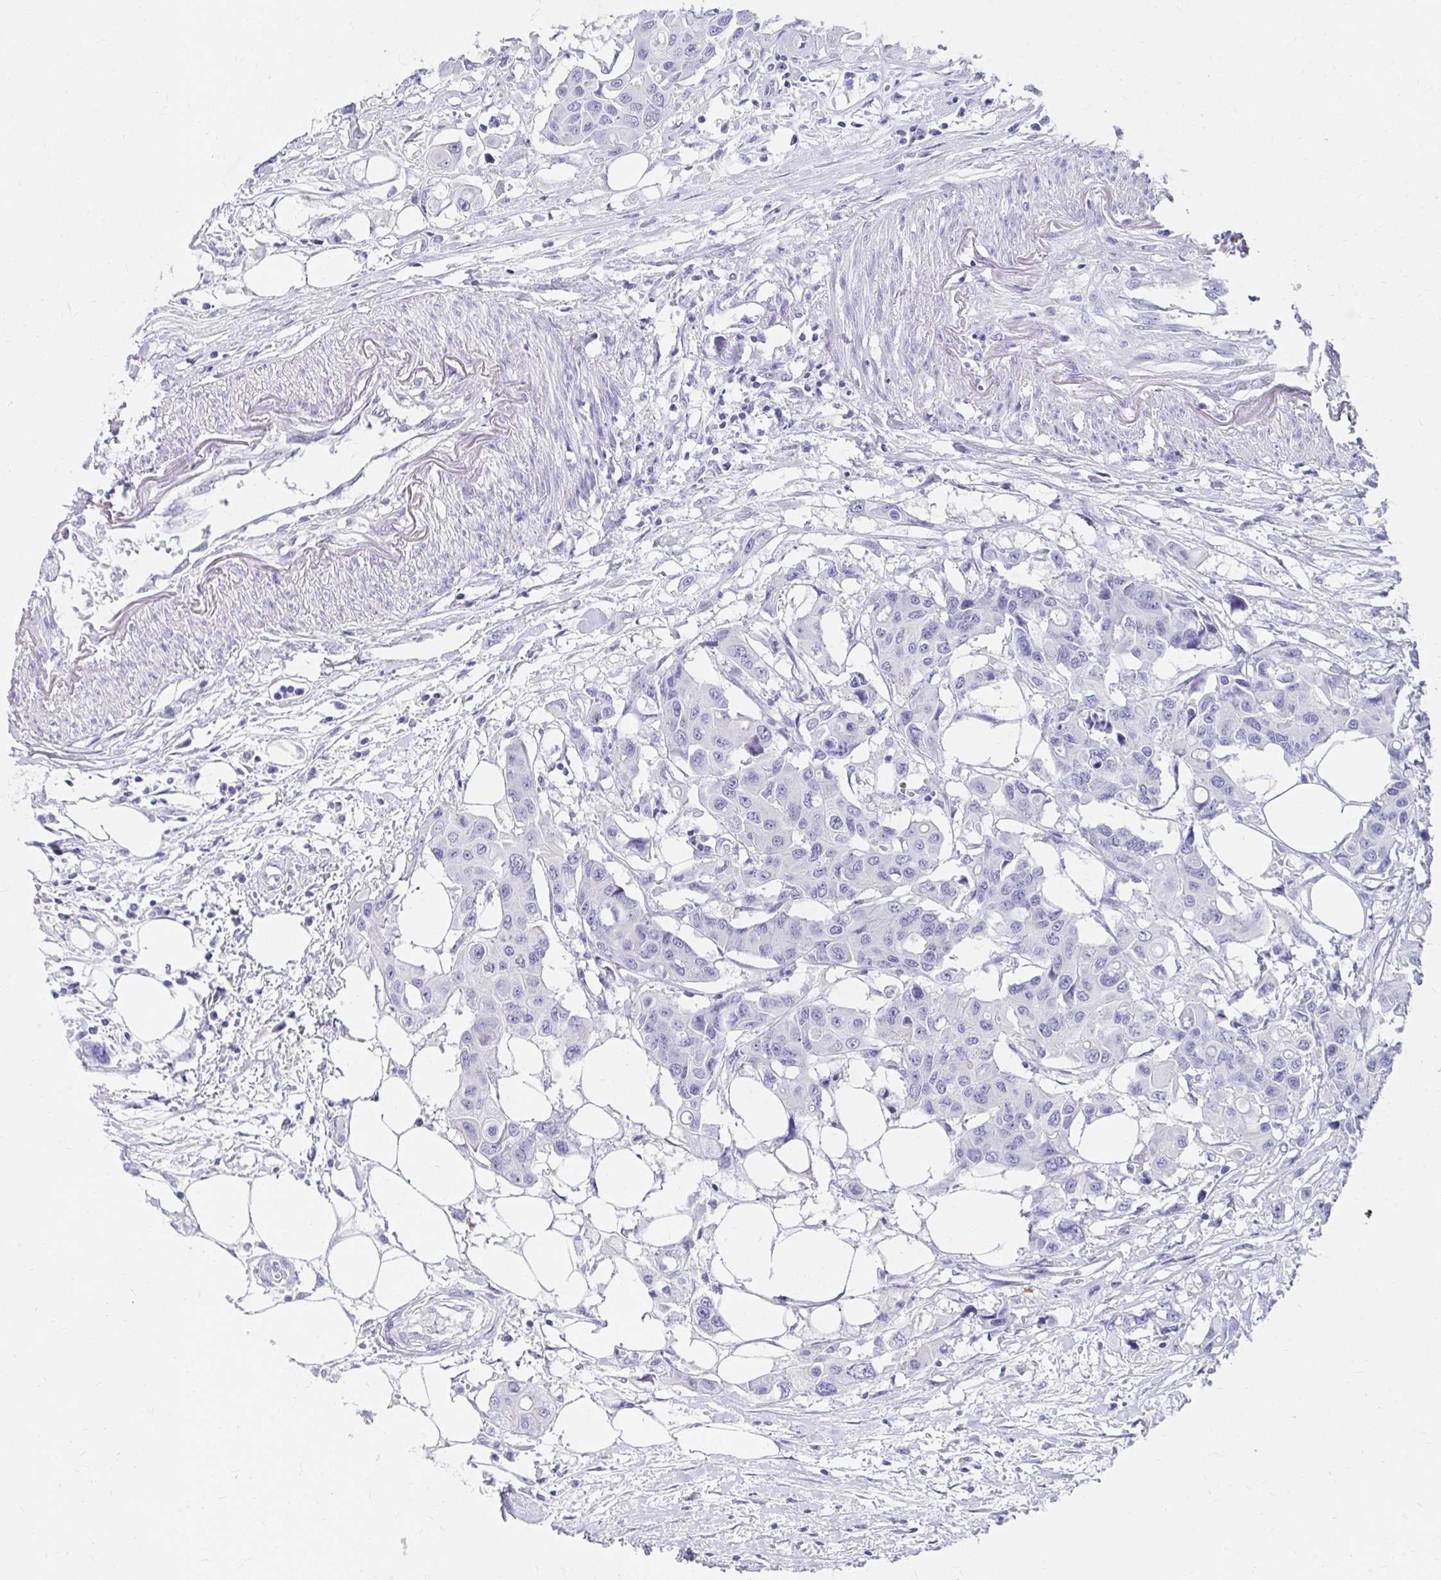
{"staining": {"intensity": "negative", "quantity": "none", "location": "none"}, "tissue": "colorectal cancer", "cell_type": "Tumor cells", "image_type": "cancer", "snomed": [{"axis": "morphology", "description": "Adenocarcinoma, NOS"}, {"axis": "topography", "description": "Colon"}], "caption": "Colorectal cancer (adenocarcinoma) was stained to show a protein in brown. There is no significant positivity in tumor cells.", "gene": "C19orf81", "patient": {"sex": "male", "age": 77}}